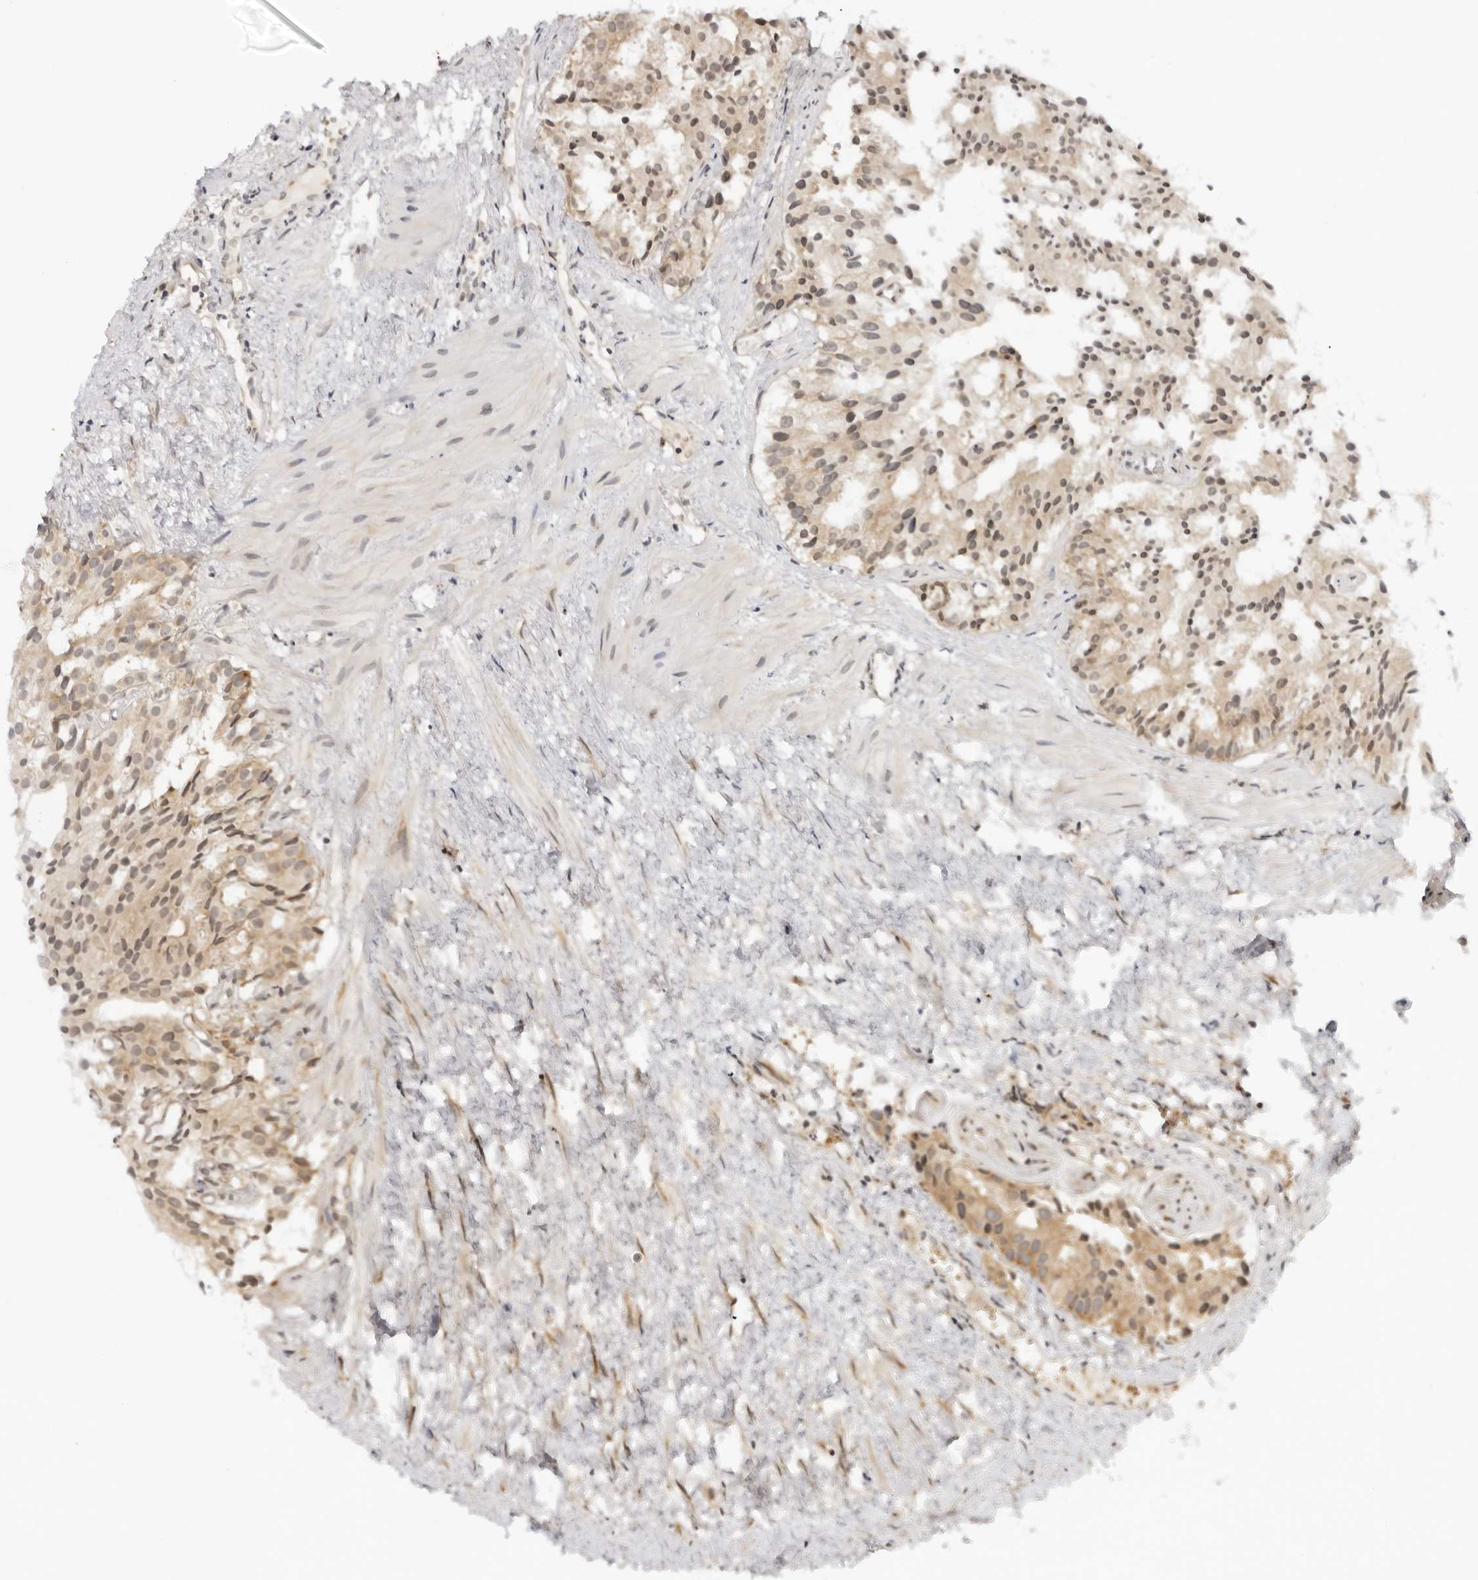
{"staining": {"intensity": "weak", "quantity": ">75%", "location": "cytoplasmic/membranous,nuclear"}, "tissue": "prostate cancer", "cell_type": "Tumor cells", "image_type": "cancer", "snomed": [{"axis": "morphology", "description": "Adenocarcinoma, Low grade"}, {"axis": "topography", "description": "Prostate"}], "caption": "Human prostate adenocarcinoma (low-grade) stained with a protein marker demonstrates weak staining in tumor cells.", "gene": "PRRC2C", "patient": {"sex": "male", "age": 88}}